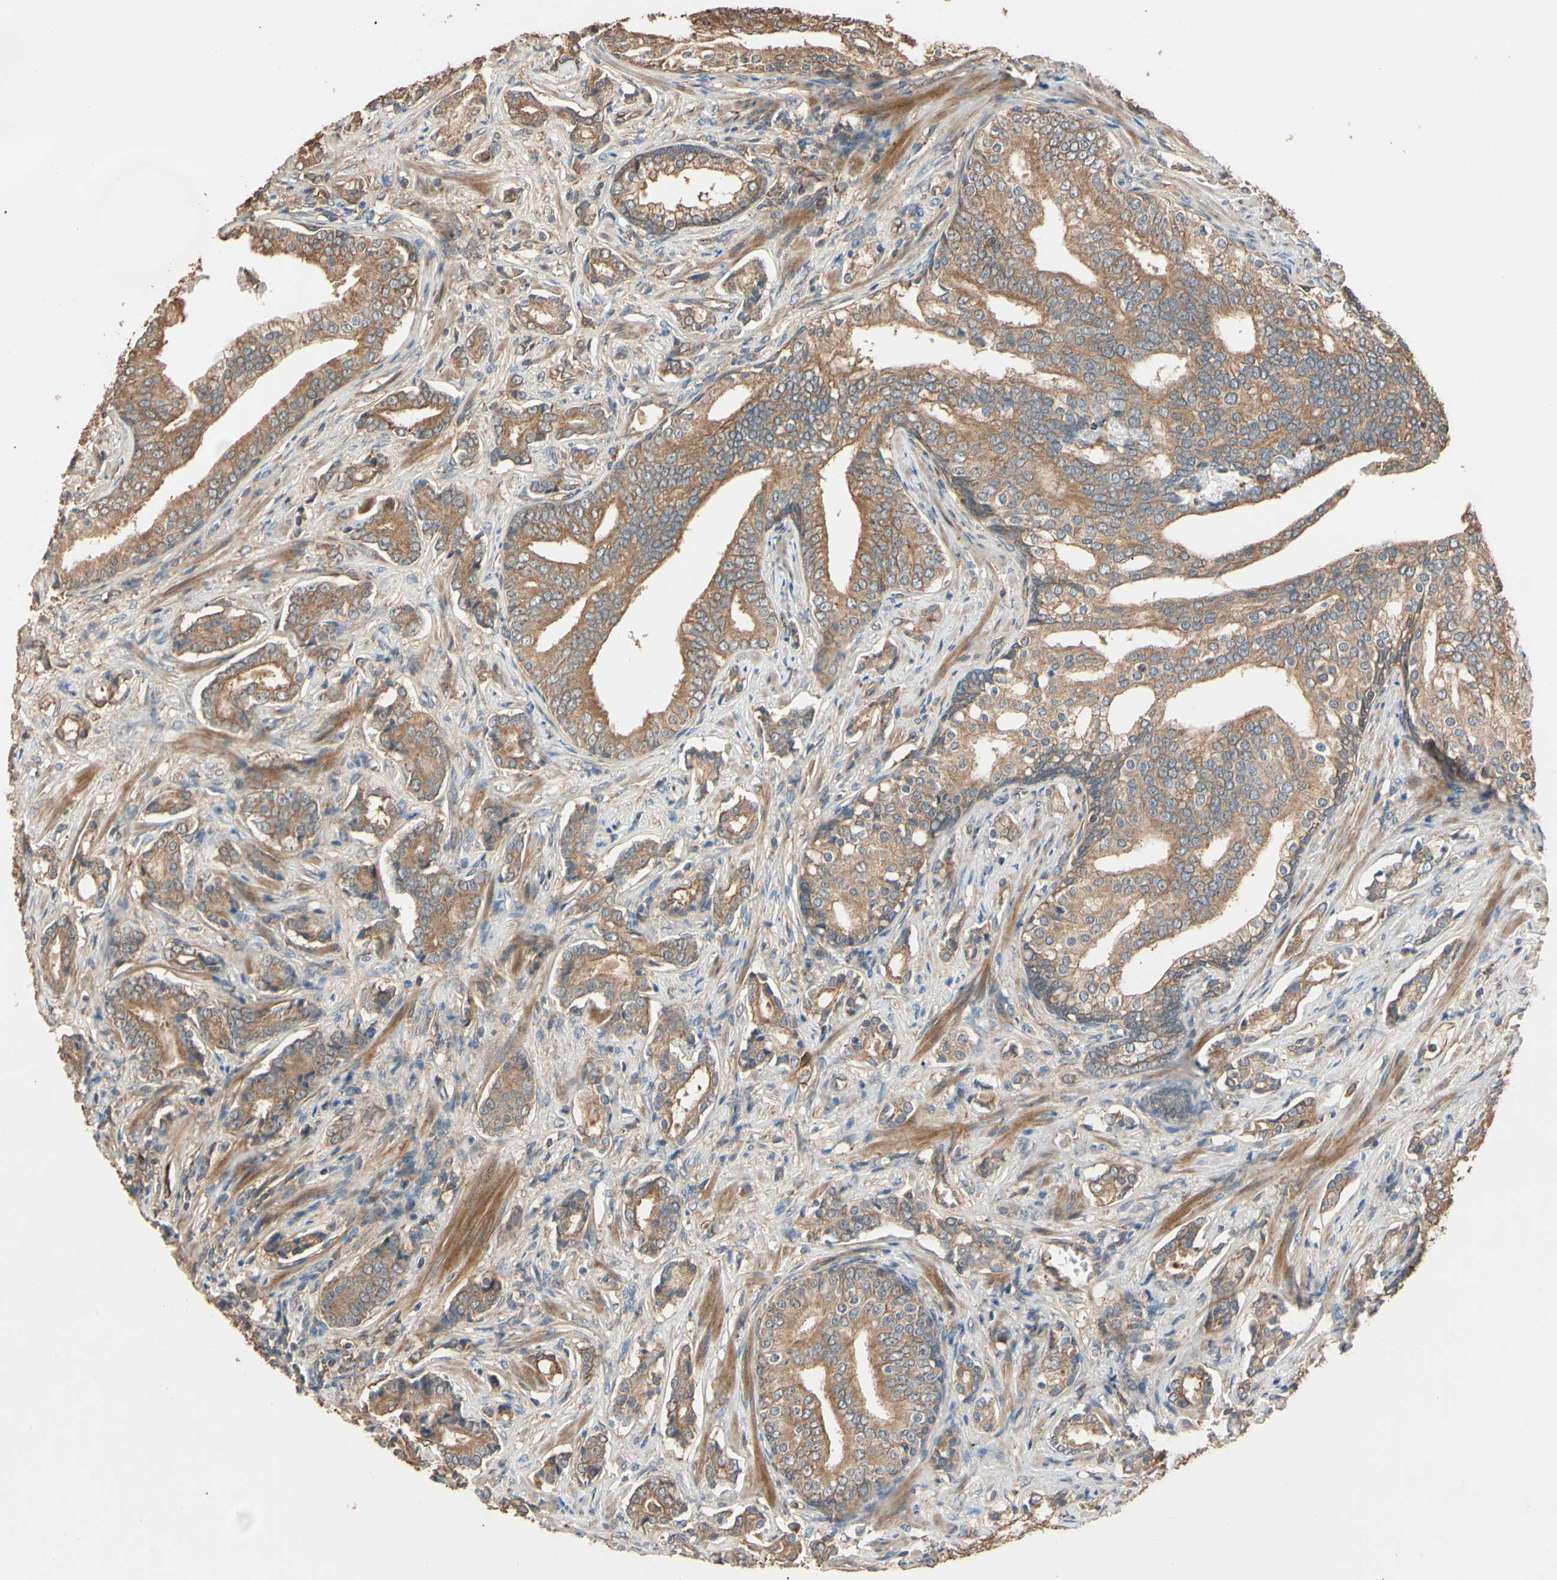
{"staining": {"intensity": "moderate", "quantity": ">75%", "location": "cytoplasmic/membranous"}, "tissue": "prostate cancer", "cell_type": "Tumor cells", "image_type": "cancer", "snomed": [{"axis": "morphology", "description": "Adenocarcinoma, Low grade"}, {"axis": "topography", "description": "Prostate"}], "caption": "A micrograph of human prostate adenocarcinoma (low-grade) stained for a protein demonstrates moderate cytoplasmic/membranous brown staining in tumor cells.", "gene": "MGRN1", "patient": {"sex": "male", "age": 58}}